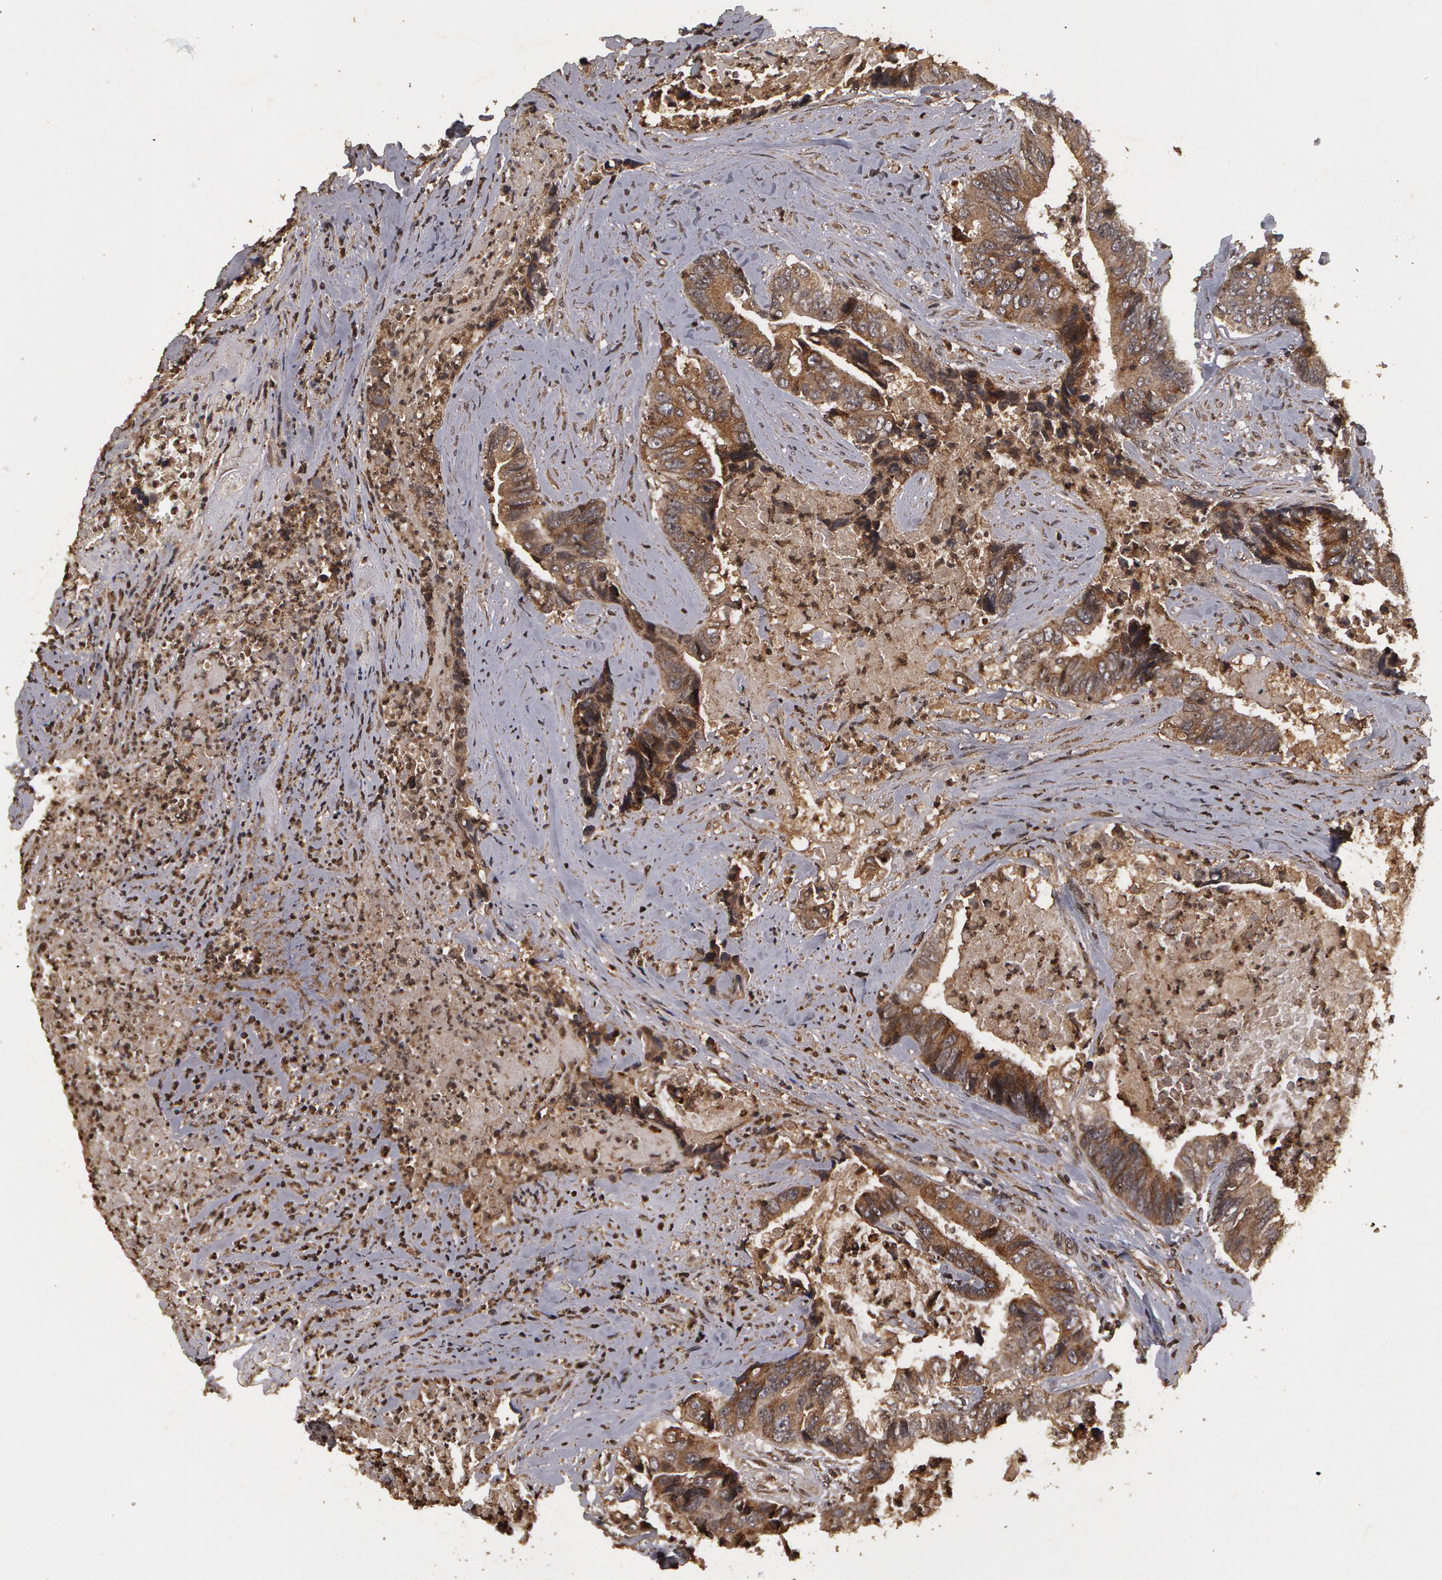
{"staining": {"intensity": "weak", "quantity": ">75%", "location": "cytoplasmic/membranous"}, "tissue": "colorectal cancer", "cell_type": "Tumor cells", "image_type": "cancer", "snomed": [{"axis": "morphology", "description": "Adenocarcinoma, NOS"}, {"axis": "topography", "description": "Rectum"}], "caption": "An immunohistochemistry (IHC) photomicrograph of tumor tissue is shown. Protein staining in brown highlights weak cytoplasmic/membranous positivity in colorectal cancer (adenocarcinoma) within tumor cells.", "gene": "CALR", "patient": {"sex": "female", "age": 65}}